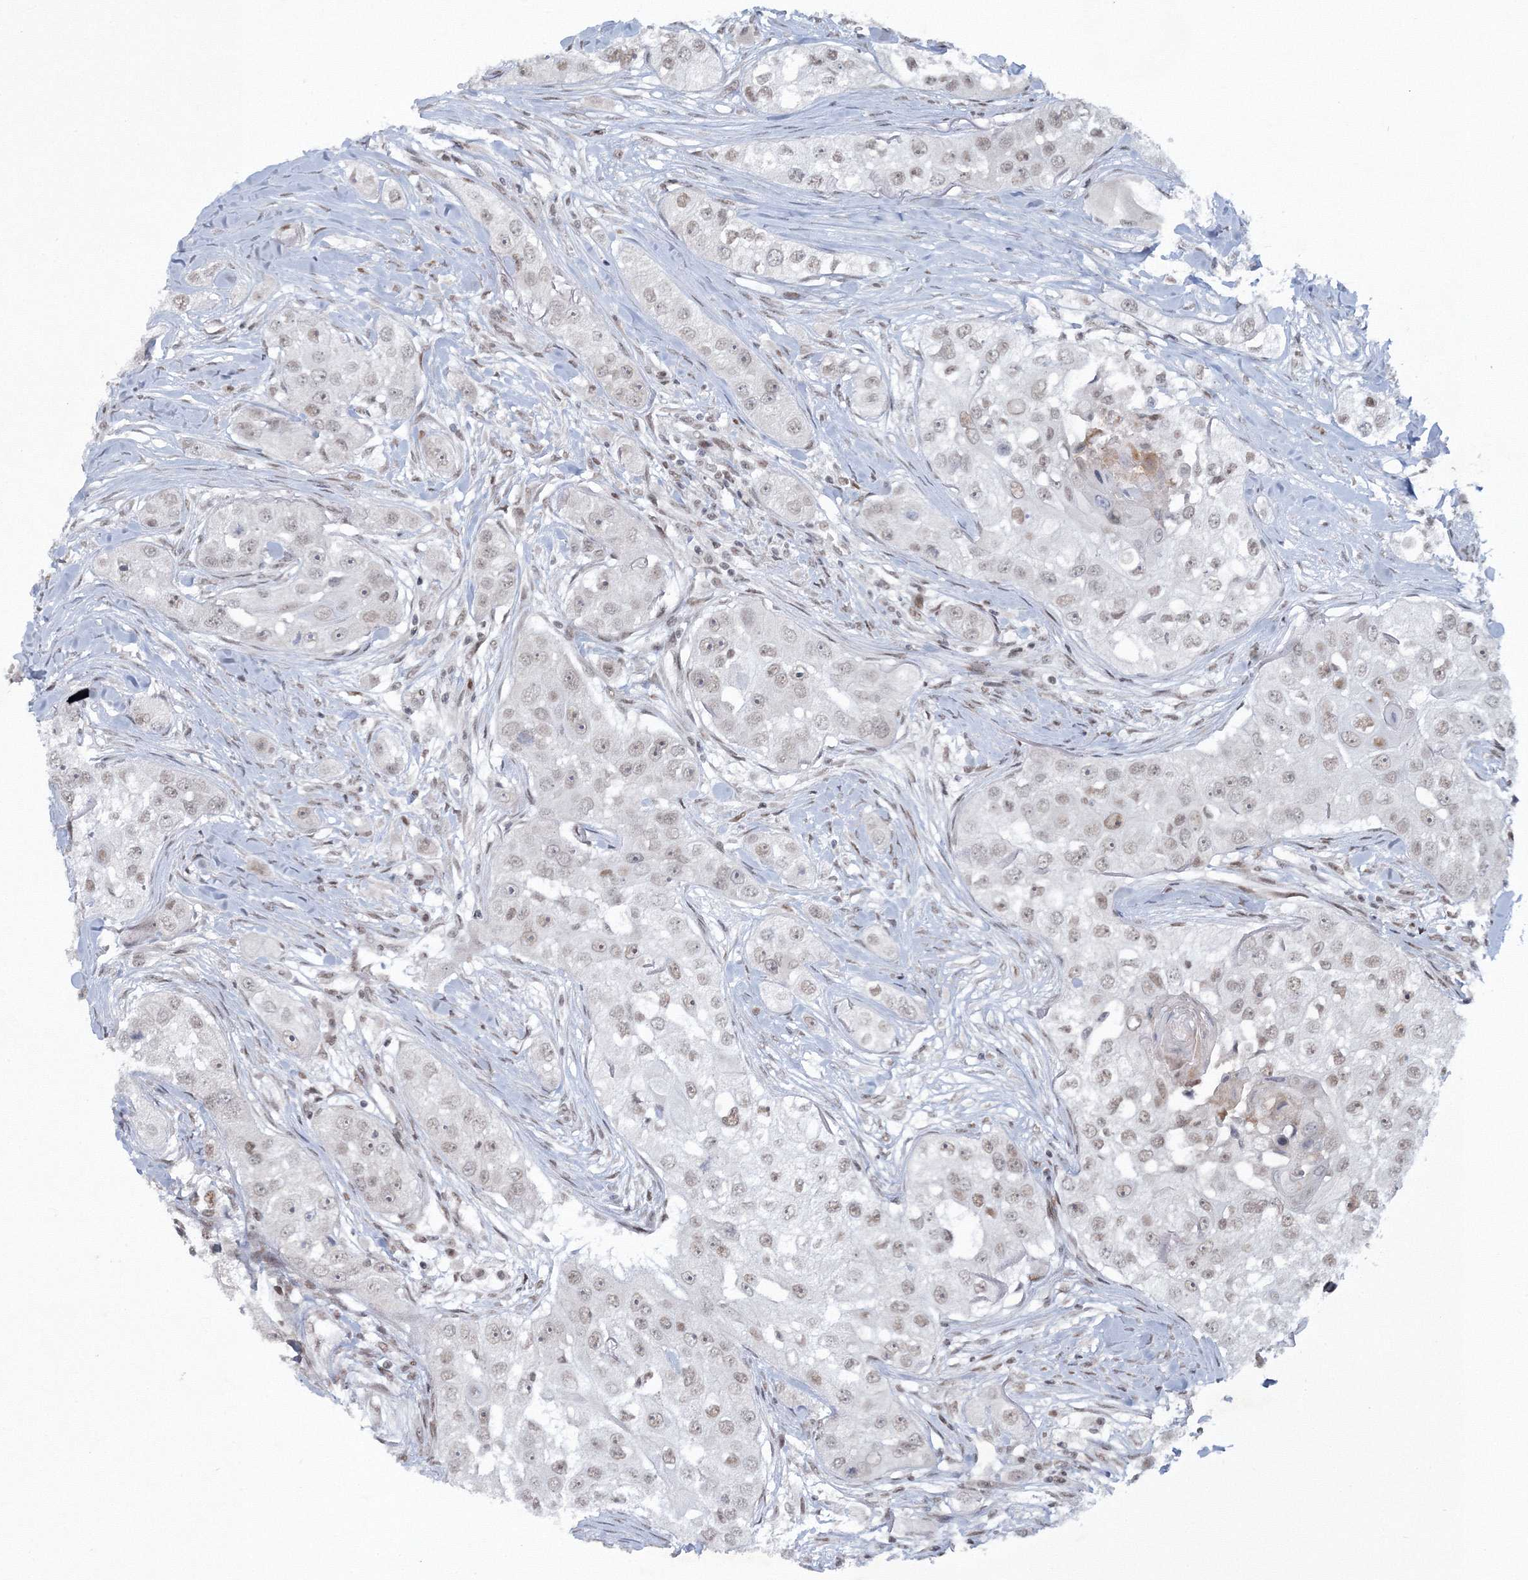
{"staining": {"intensity": "weak", "quantity": "<25%", "location": "nuclear"}, "tissue": "head and neck cancer", "cell_type": "Tumor cells", "image_type": "cancer", "snomed": [{"axis": "morphology", "description": "Normal tissue, NOS"}, {"axis": "morphology", "description": "Squamous cell carcinoma, NOS"}, {"axis": "topography", "description": "Skeletal muscle"}, {"axis": "topography", "description": "Head-Neck"}], "caption": "Immunohistochemical staining of human head and neck squamous cell carcinoma exhibits no significant staining in tumor cells.", "gene": "C3orf33", "patient": {"sex": "male", "age": 51}}